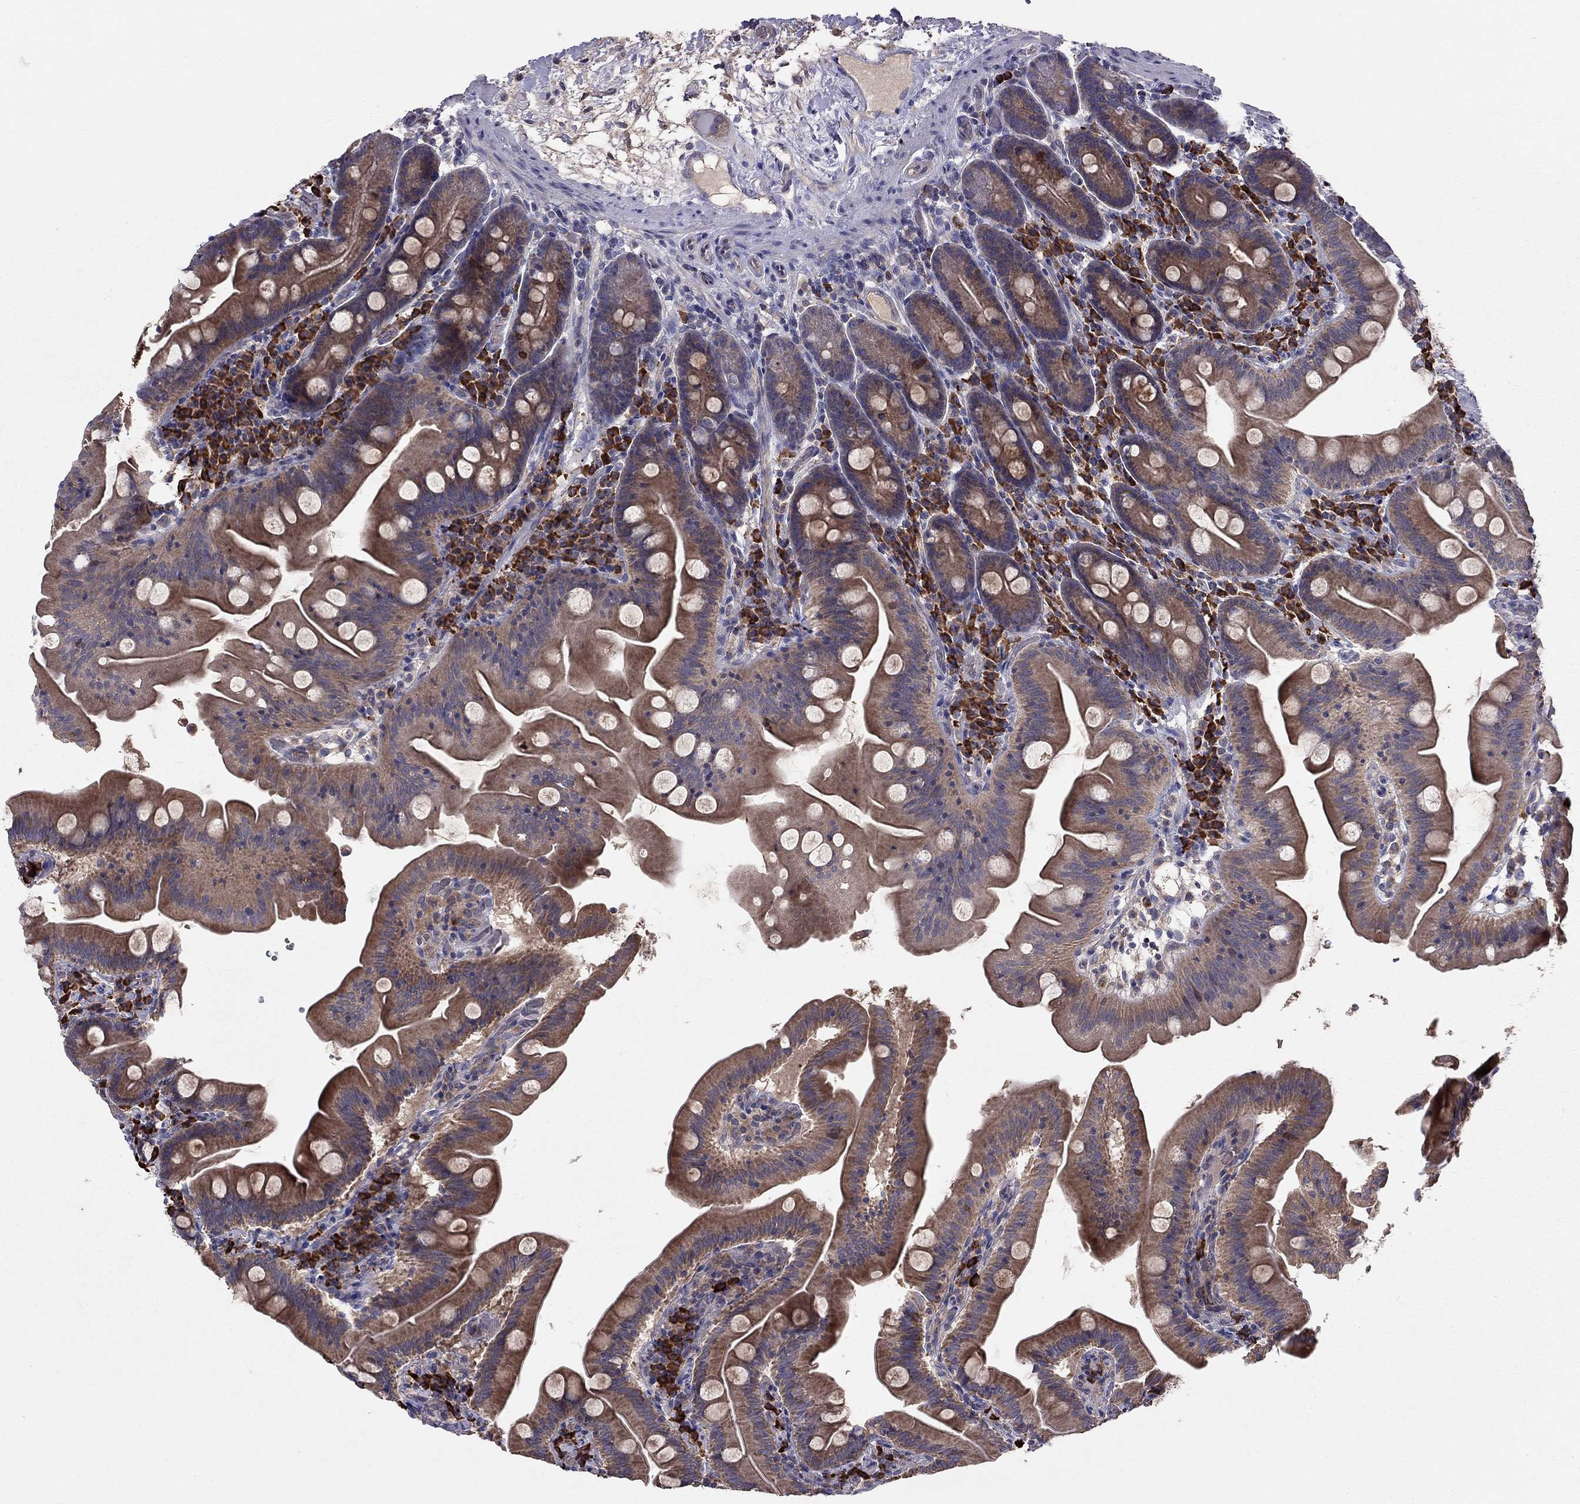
{"staining": {"intensity": "moderate", "quantity": ">75%", "location": "cytoplasmic/membranous"}, "tissue": "small intestine", "cell_type": "Glandular cells", "image_type": "normal", "snomed": [{"axis": "morphology", "description": "Normal tissue, NOS"}, {"axis": "topography", "description": "Small intestine"}], "caption": "Immunohistochemistry of normal human small intestine shows medium levels of moderate cytoplasmic/membranous expression in about >75% of glandular cells. The staining was performed using DAB (3,3'-diaminobenzidine), with brown indicating positive protein expression. Nuclei are stained blue with hematoxylin.", "gene": "PIK3CG", "patient": {"sex": "male", "age": 37}}